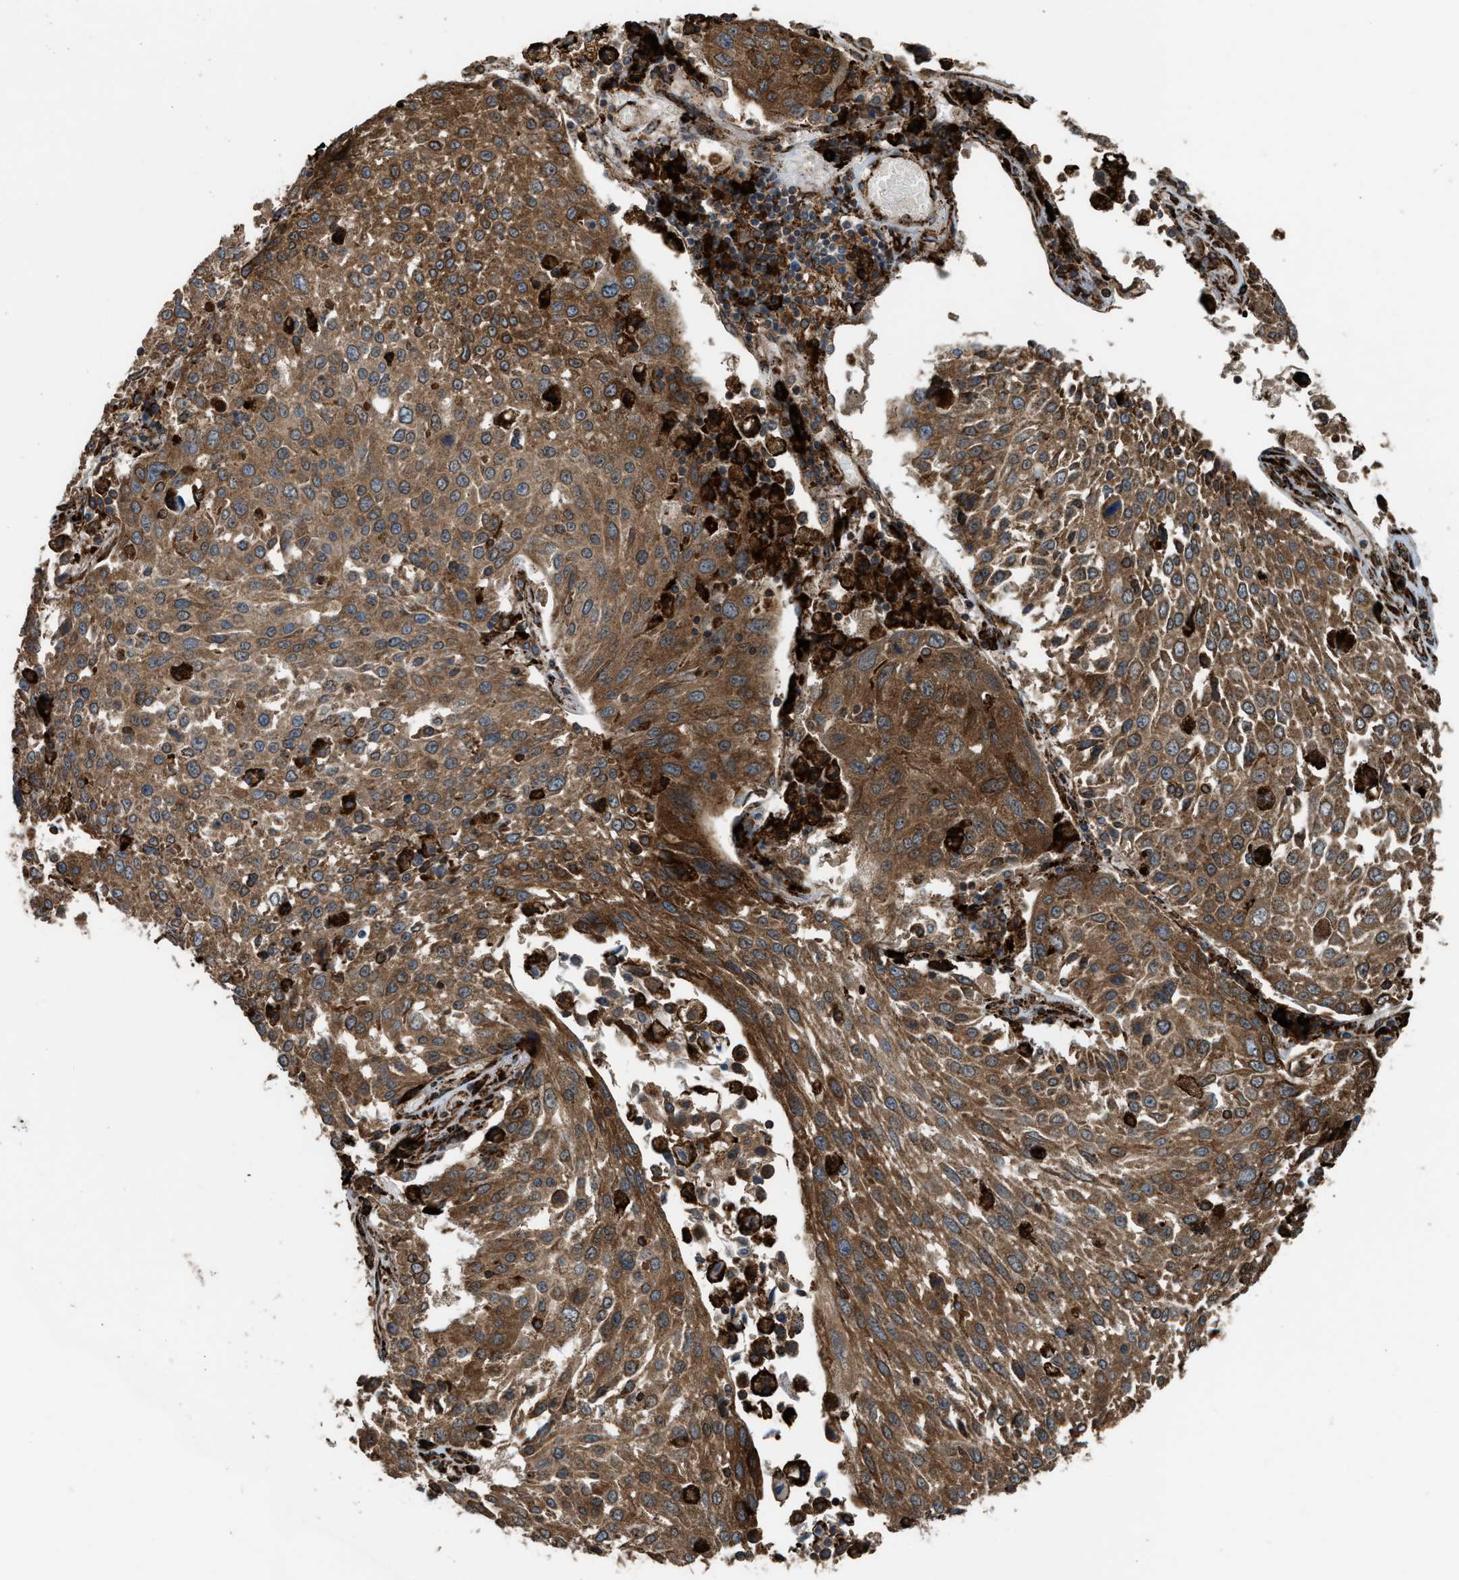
{"staining": {"intensity": "moderate", "quantity": ">75%", "location": "cytoplasmic/membranous"}, "tissue": "lung cancer", "cell_type": "Tumor cells", "image_type": "cancer", "snomed": [{"axis": "morphology", "description": "Squamous cell carcinoma, NOS"}, {"axis": "topography", "description": "Lung"}], "caption": "Lung squamous cell carcinoma stained for a protein (brown) reveals moderate cytoplasmic/membranous positive staining in about >75% of tumor cells.", "gene": "BAIAP2L1", "patient": {"sex": "male", "age": 65}}